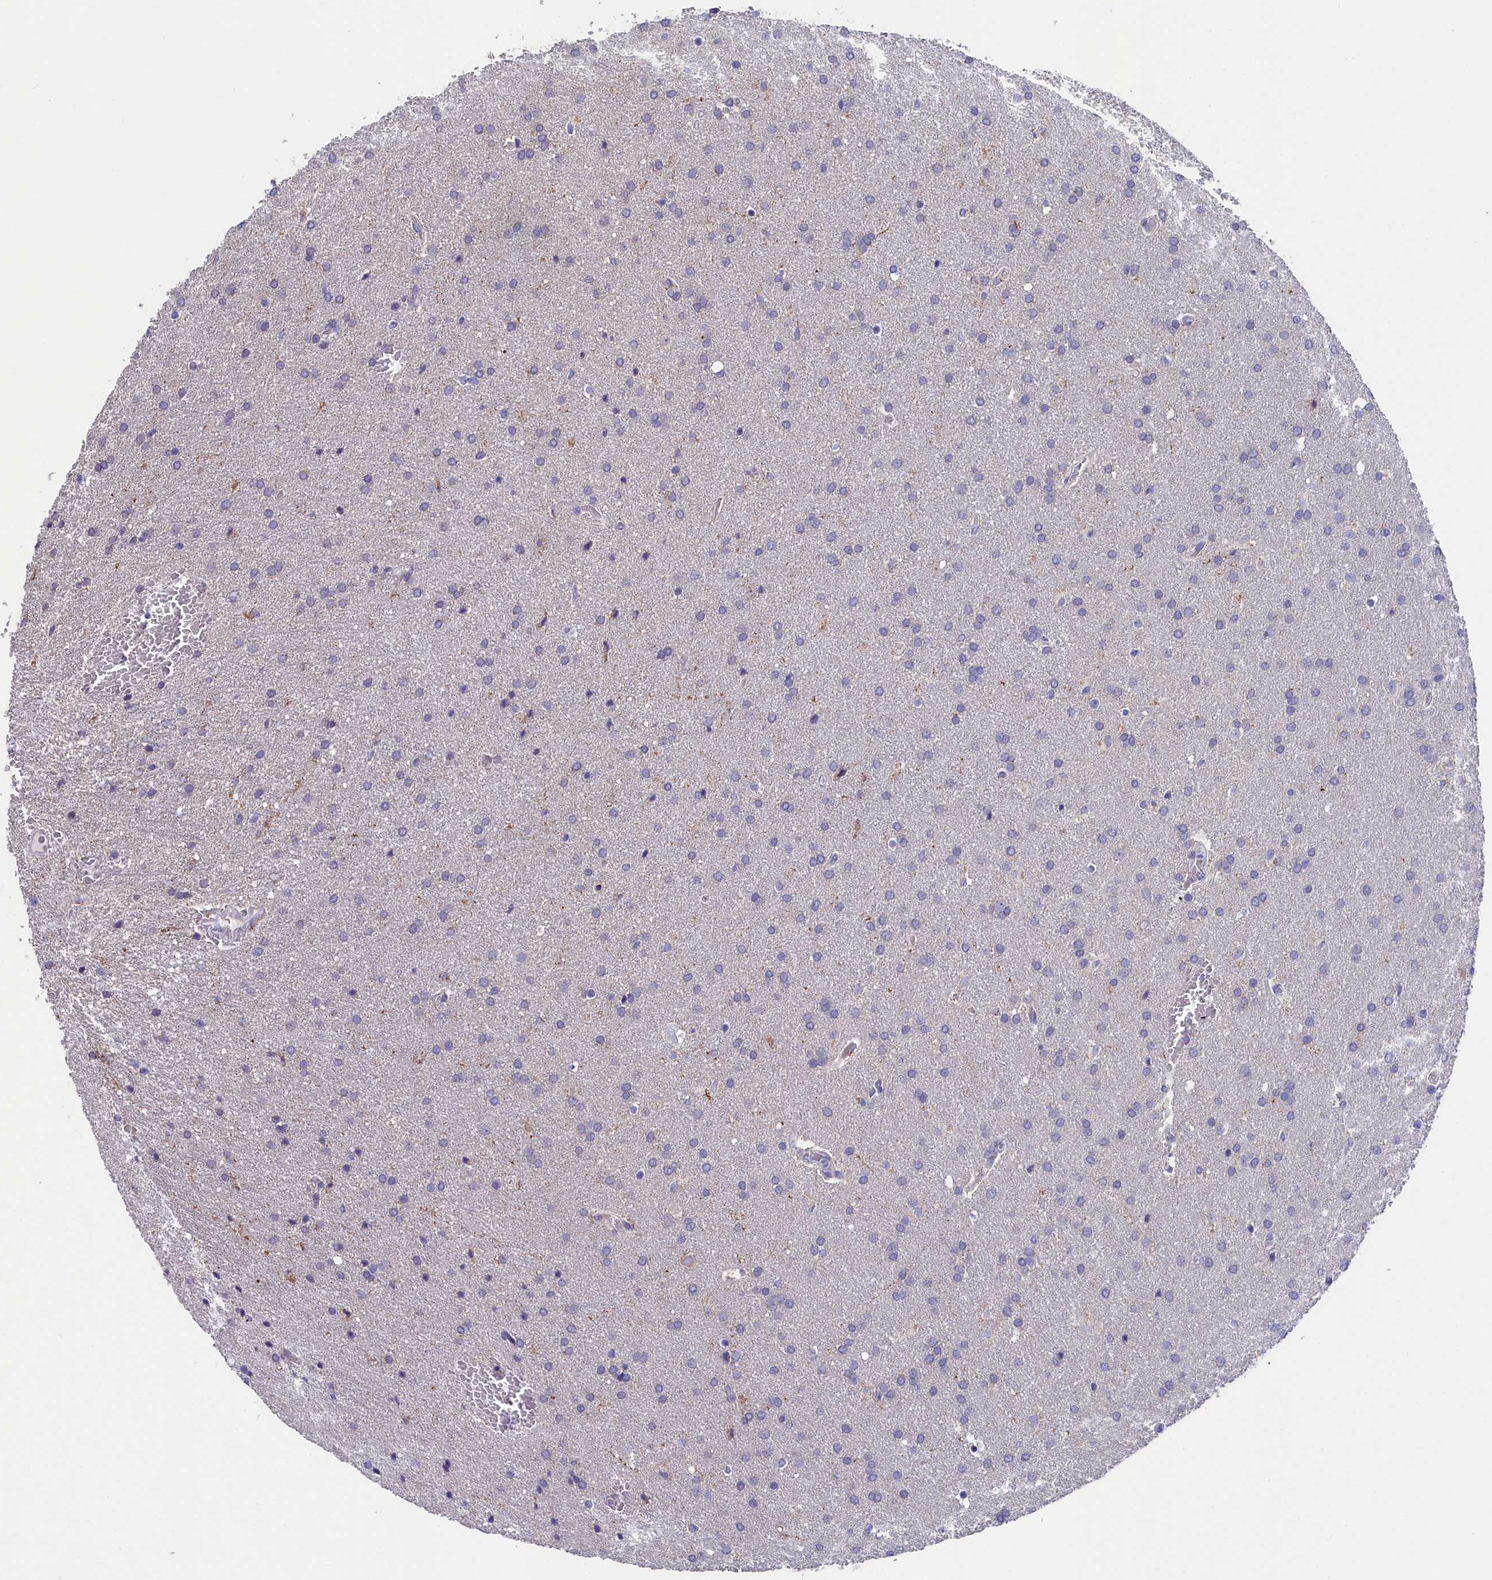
{"staining": {"intensity": "negative", "quantity": "none", "location": "none"}, "tissue": "glioma", "cell_type": "Tumor cells", "image_type": "cancer", "snomed": [{"axis": "morphology", "description": "Glioma, malignant, Low grade"}, {"axis": "topography", "description": "Brain"}], "caption": "Micrograph shows no significant protein positivity in tumor cells of glioma.", "gene": "PRDM12", "patient": {"sex": "female", "age": 32}}